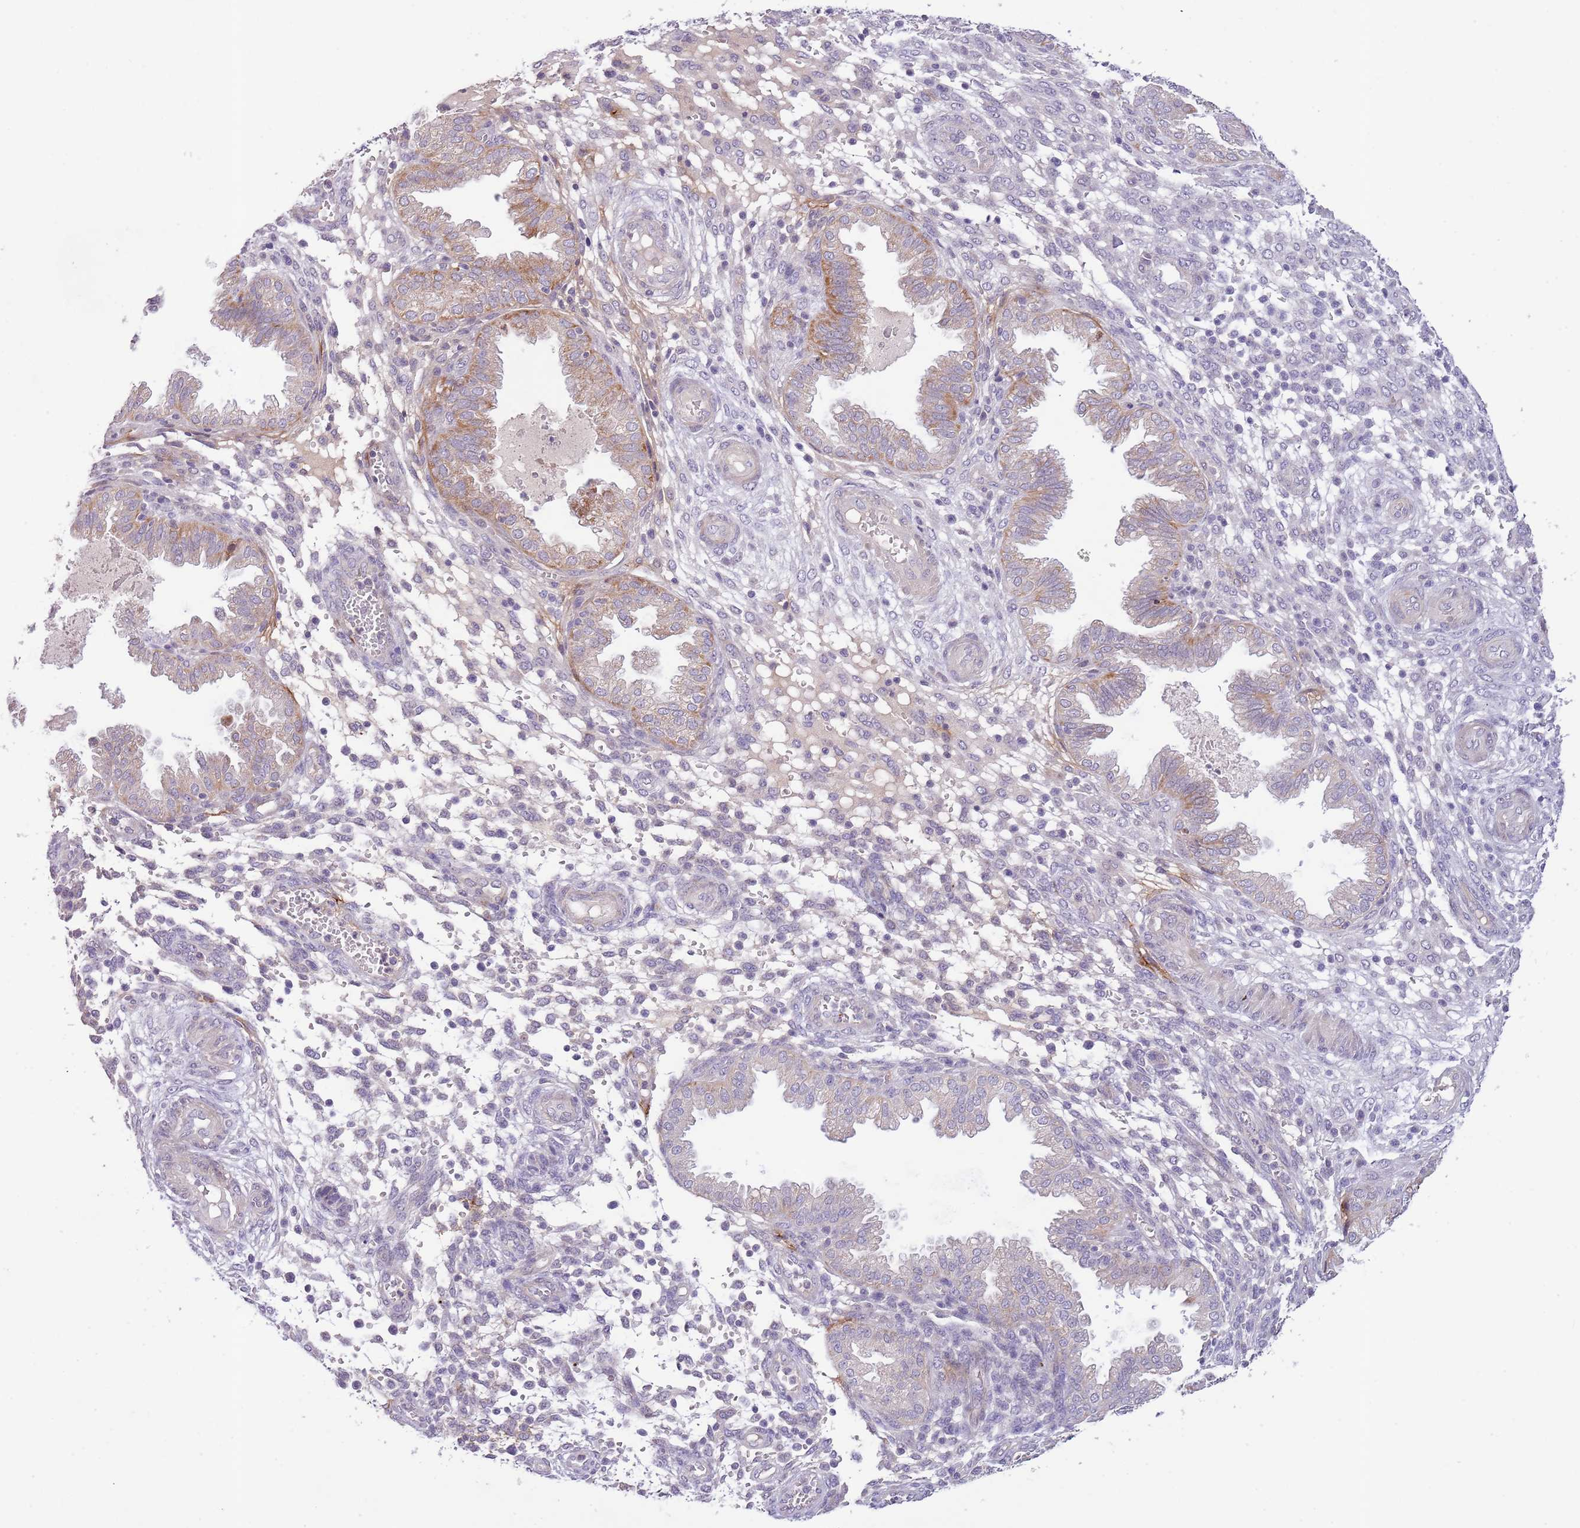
{"staining": {"intensity": "negative", "quantity": "none", "location": "none"}, "tissue": "endometrium", "cell_type": "Cells in endometrial stroma", "image_type": "normal", "snomed": [{"axis": "morphology", "description": "Normal tissue, NOS"}, {"axis": "topography", "description": "Endometrium"}], "caption": "An IHC histopathology image of unremarkable endometrium is shown. There is no staining in cells in endometrial stroma of endometrium. (Brightfield microscopy of DAB (3,3'-diaminobenzidine) immunohistochemistry (IHC) at high magnification).", "gene": "ZNF658", "patient": {"sex": "female", "age": 33}}